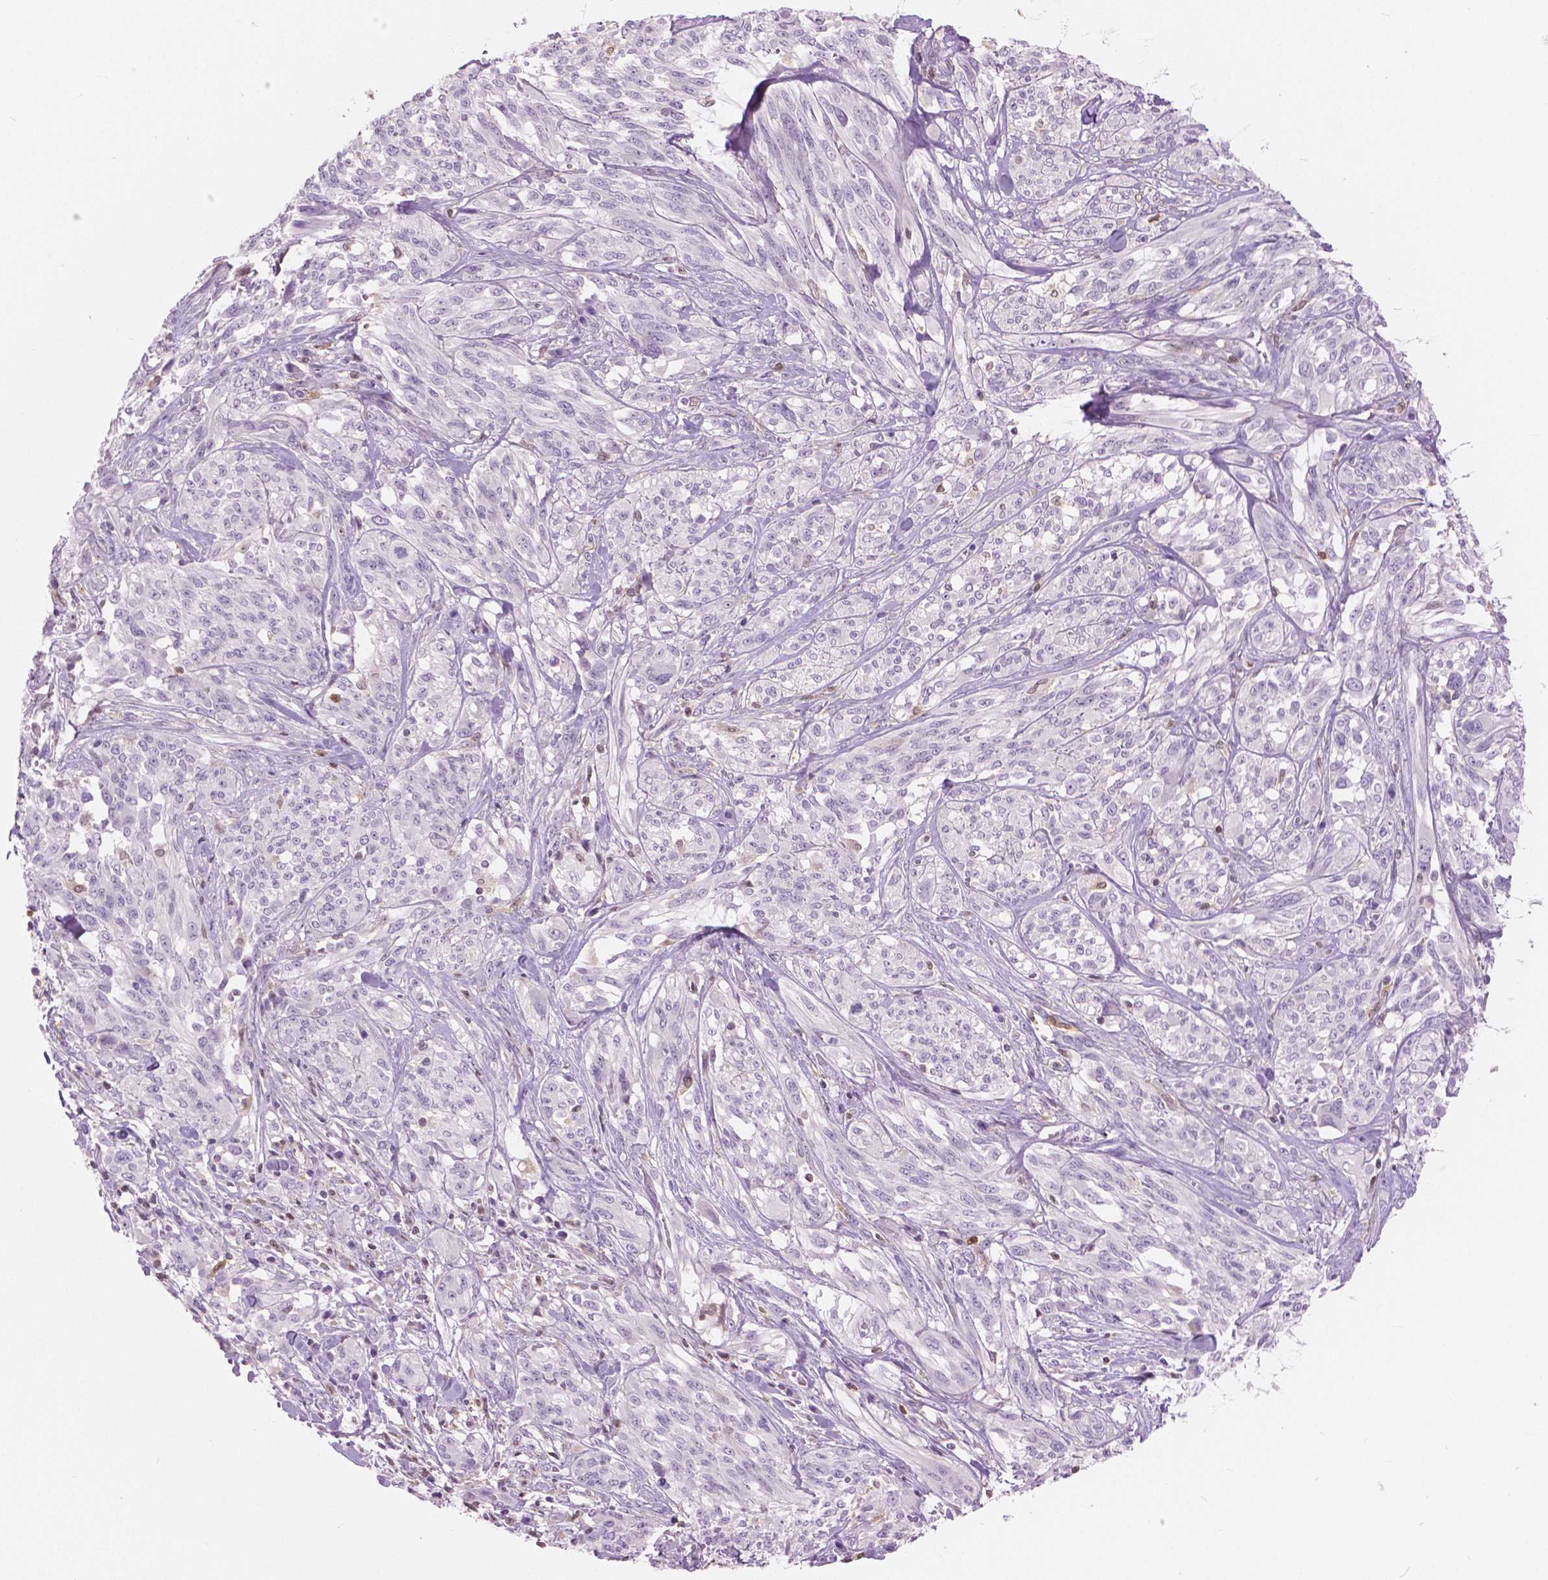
{"staining": {"intensity": "negative", "quantity": "none", "location": "none"}, "tissue": "melanoma", "cell_type": "Tumor cells", "image_type": "cancer", "snomed": [{"axis": "morphology", "description": "Malignant melanoma, NOS"}, {"axis": "topography", "description": "Skin"}], "caption": "Immunohistochemistry (IHC) photomicrograph of malignant melanoma stained for a protein (brown), which displays no staining in tumor cells. The staining was performed using DAB to visualize the protein expression in brown, while the nuclei were stained in blue with hematoxylin (Magnification: 20x).", "gene": "GALM", "patient": {"sex": "female", "age": 91}}